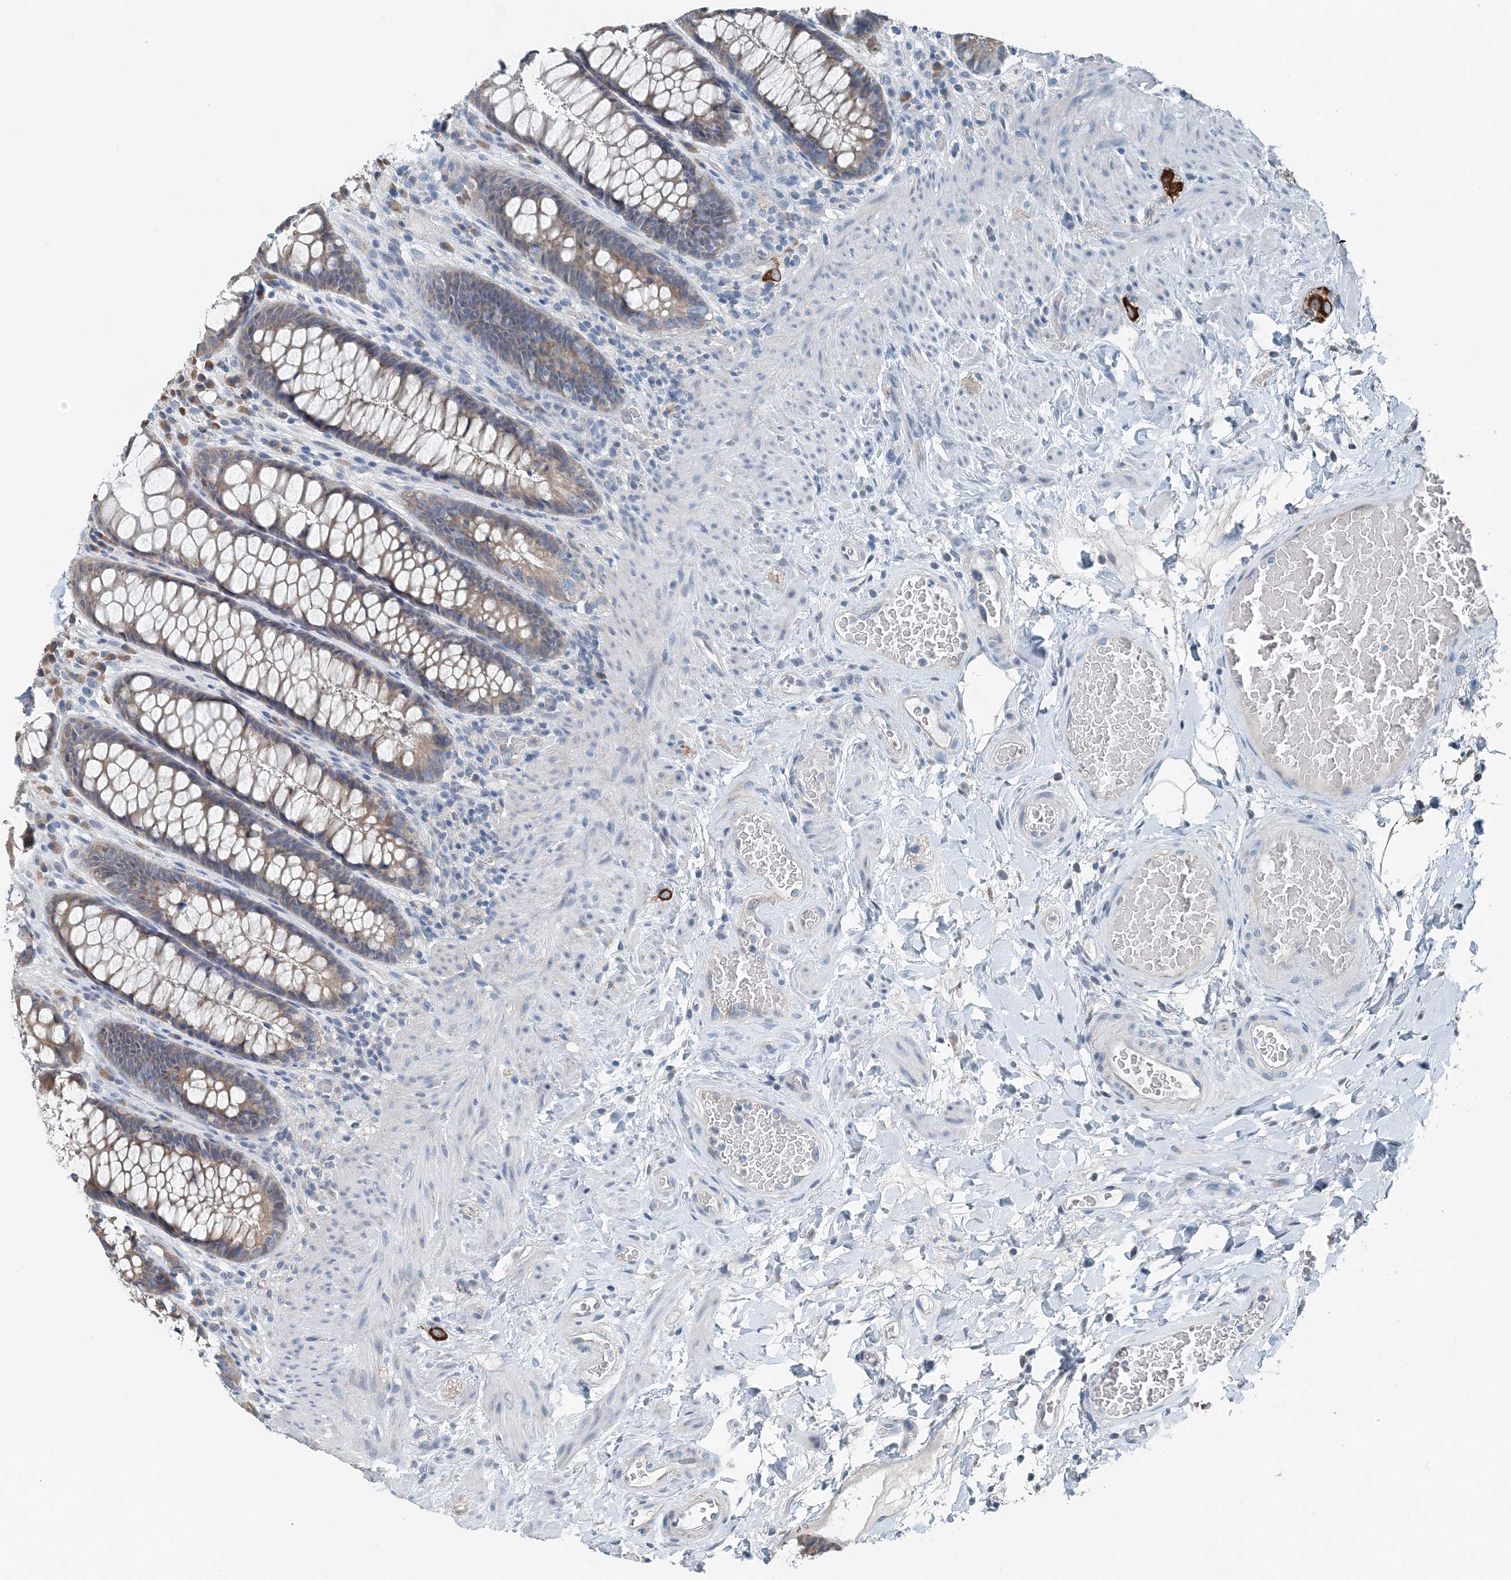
{"staining": {"intensity": "weak", "quantity": ">75%", "location": "cytoplasmic/membranous"}, "tissue": "rectum", "cell_type": "Glandular cells", "image_type": "normal", "snomed": [{"axis": "morphology", "description": "Normal tissue, NOS"}, {"axis": "topography", "description": "Rectum"}], "caption": "Immunohistochemical staining of normal rectum shows low levels of weak cytoplasmic/membranous staining in approximately >75% of glandular cells.", "gene": "EEF1A2", "patient": {"sex": "female", "age": 46}}